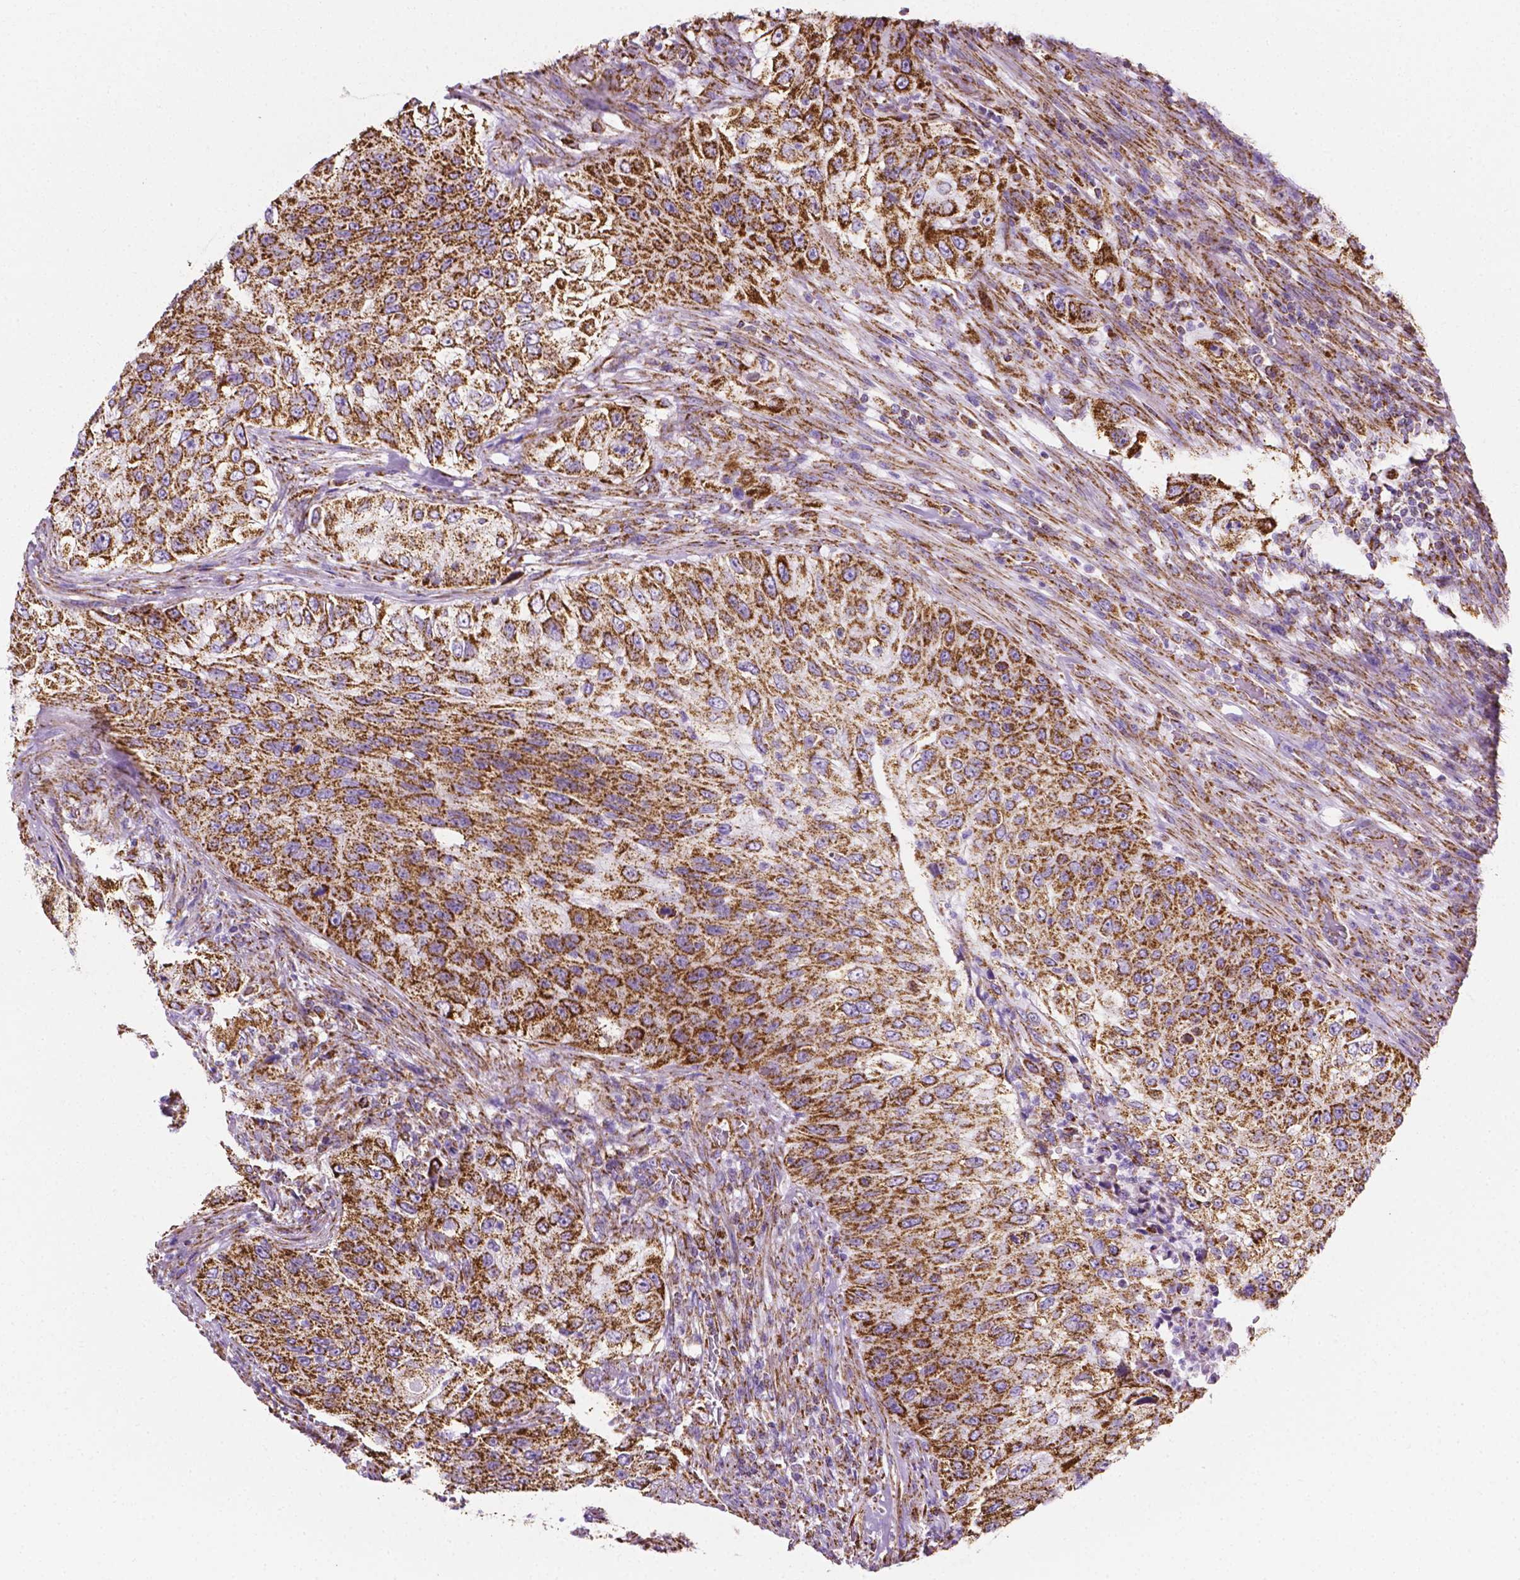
{"staining": {"intensity": "strong", "quantity": ">75%", "location": "cytoplasmic/membranous"}, "tissue": "urothelial cancer", "cell_type": "Tumor cells", "image_type": "cancer", "snomed": [{"axis": "morphology", "description": "Urothelial carcinoma, High grade"}, {"axis": "topography", "description": "Urinary bladder"}], "caption": "Protein analysis of urothelial cancer tissue displays strong cytoplasmic/membranous expression in about >75% of tumor cells. The staining is performed using DAB brown chromogen to label protein expression. The nuclei are counter-stained blue using hematoxylin.", "gene": "RMDN3", "patient": {"sex": "female", "age": 60}}